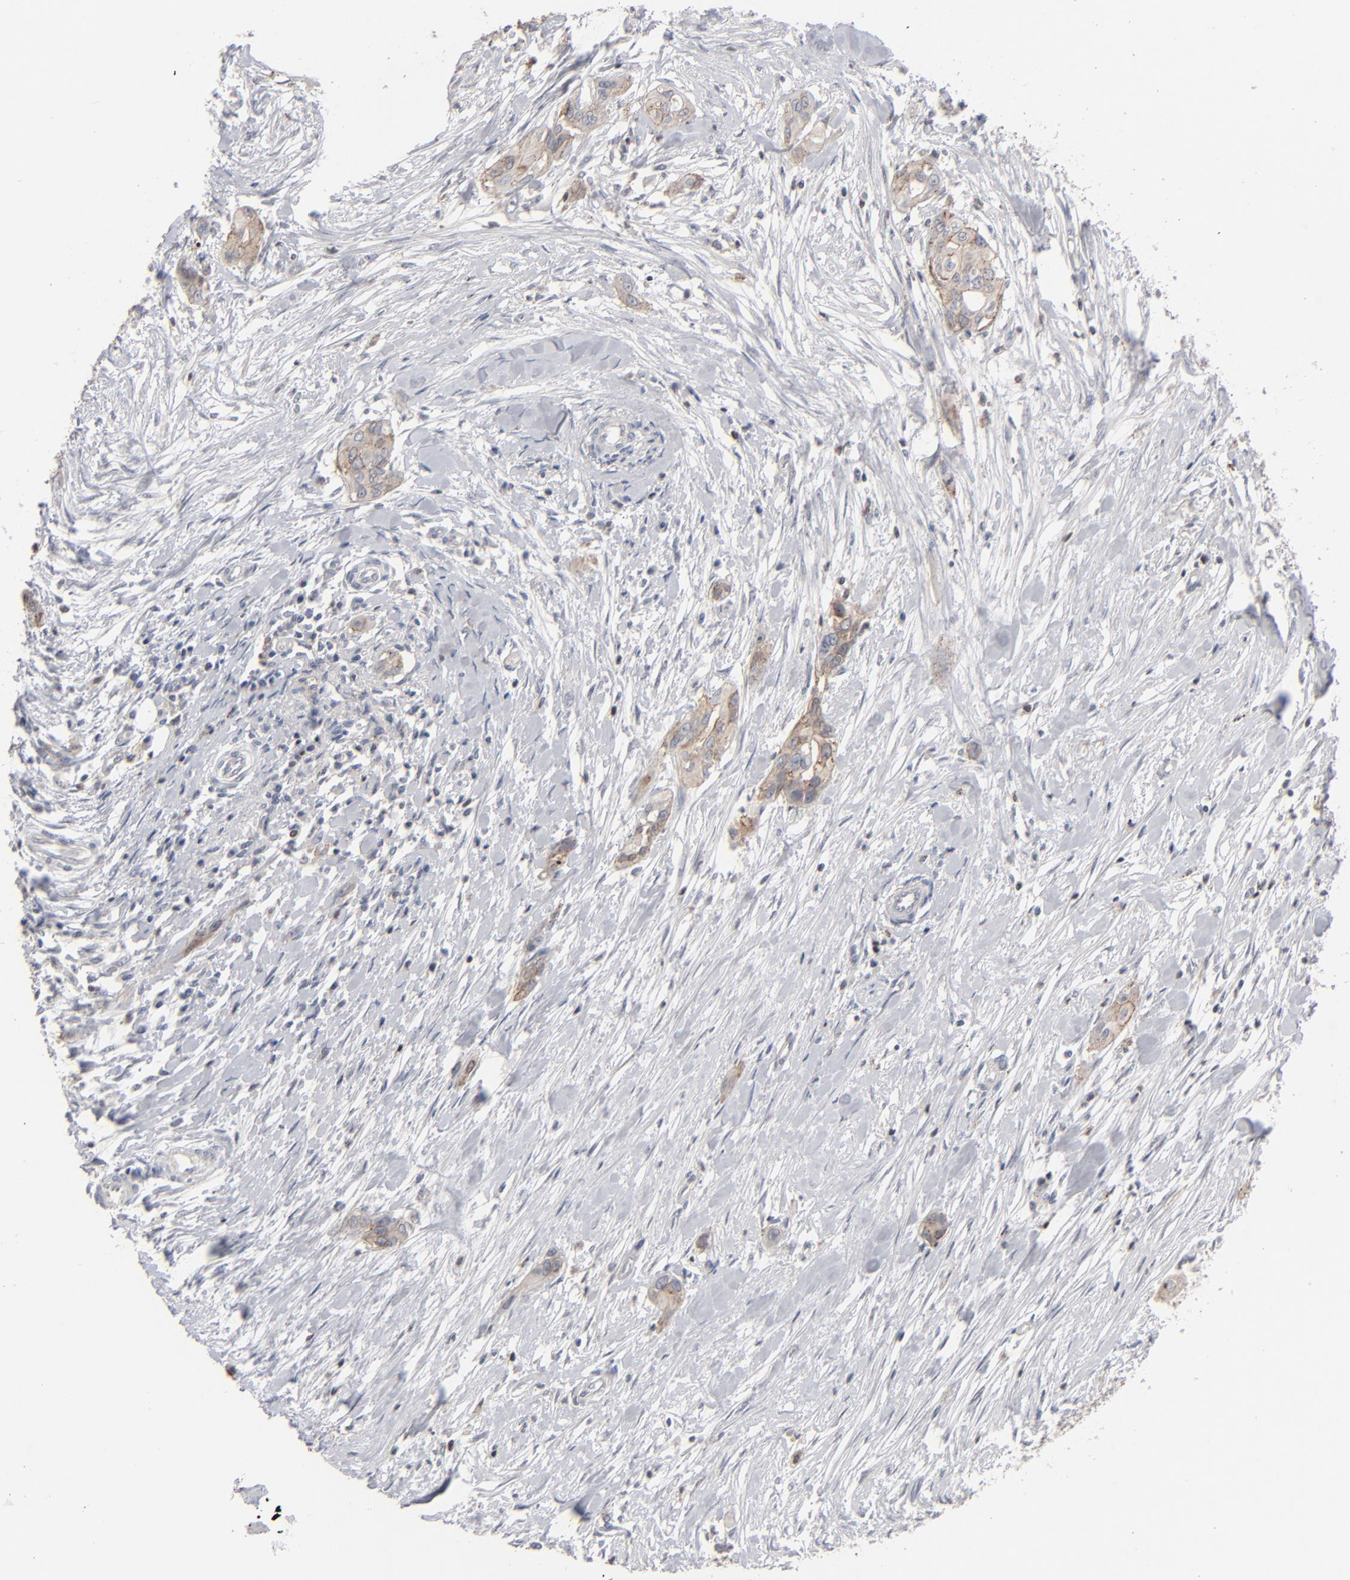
{"staining": {"intensity": "moderate", "quantity": ">75%", "location": "cytoplasmic/membranous"}, "tissue": "pancreatic cancer", "cell_type": "Tumor cells", "image_type": "cancer", "snomed": [{"axis": "morphology", "description": "Adenocarcinoma, NOS"}, {"axis": "topography", "description": "Pancreas"}], "caption": "Pancreatic cancer stained for a protein exhibits moderate cytoplasmic/membranous positivity in tumor cells. Nuclei are stained in blue.", "gene": "STAT4", "patient": {"sex": "female", "age": 60}}